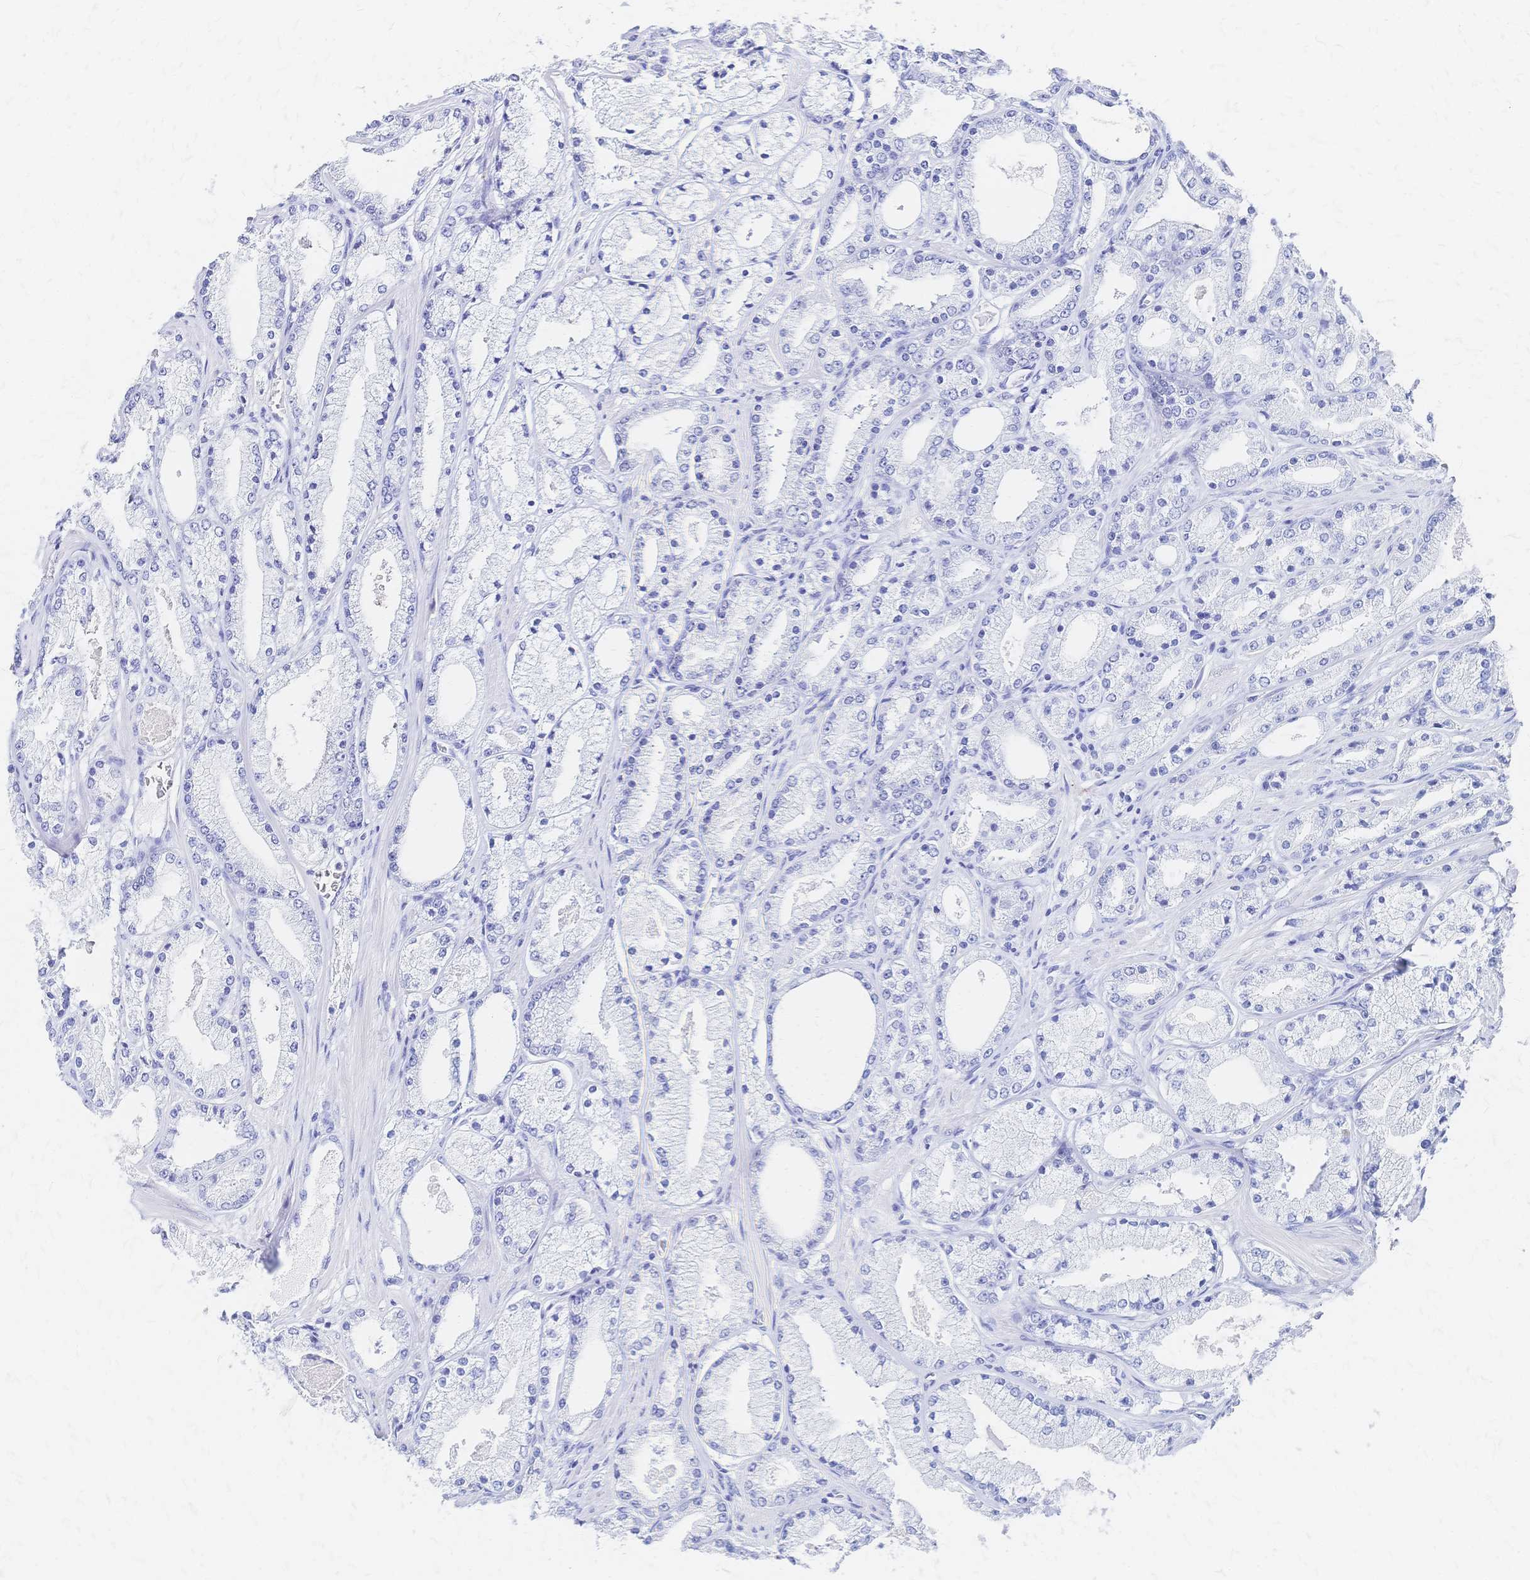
{"staining": {"intensity": "negative", "quantity": "none", "location": "none"}, "tissue": "prostate cancer", "cell_type": "Tumor cells", "image_type": "cancer", "snomed": [{"axis": "morphology", "description": "Adenocarcinoma, High grade"}, {"axis": "topography", "description": "Prostate"}], "caption": "Immunohistochemistry of prostate cancer demonstrates no staining in tumor cells.", "gene": "SLC5A1", "patient": {"sex": "male", "age": 63}}